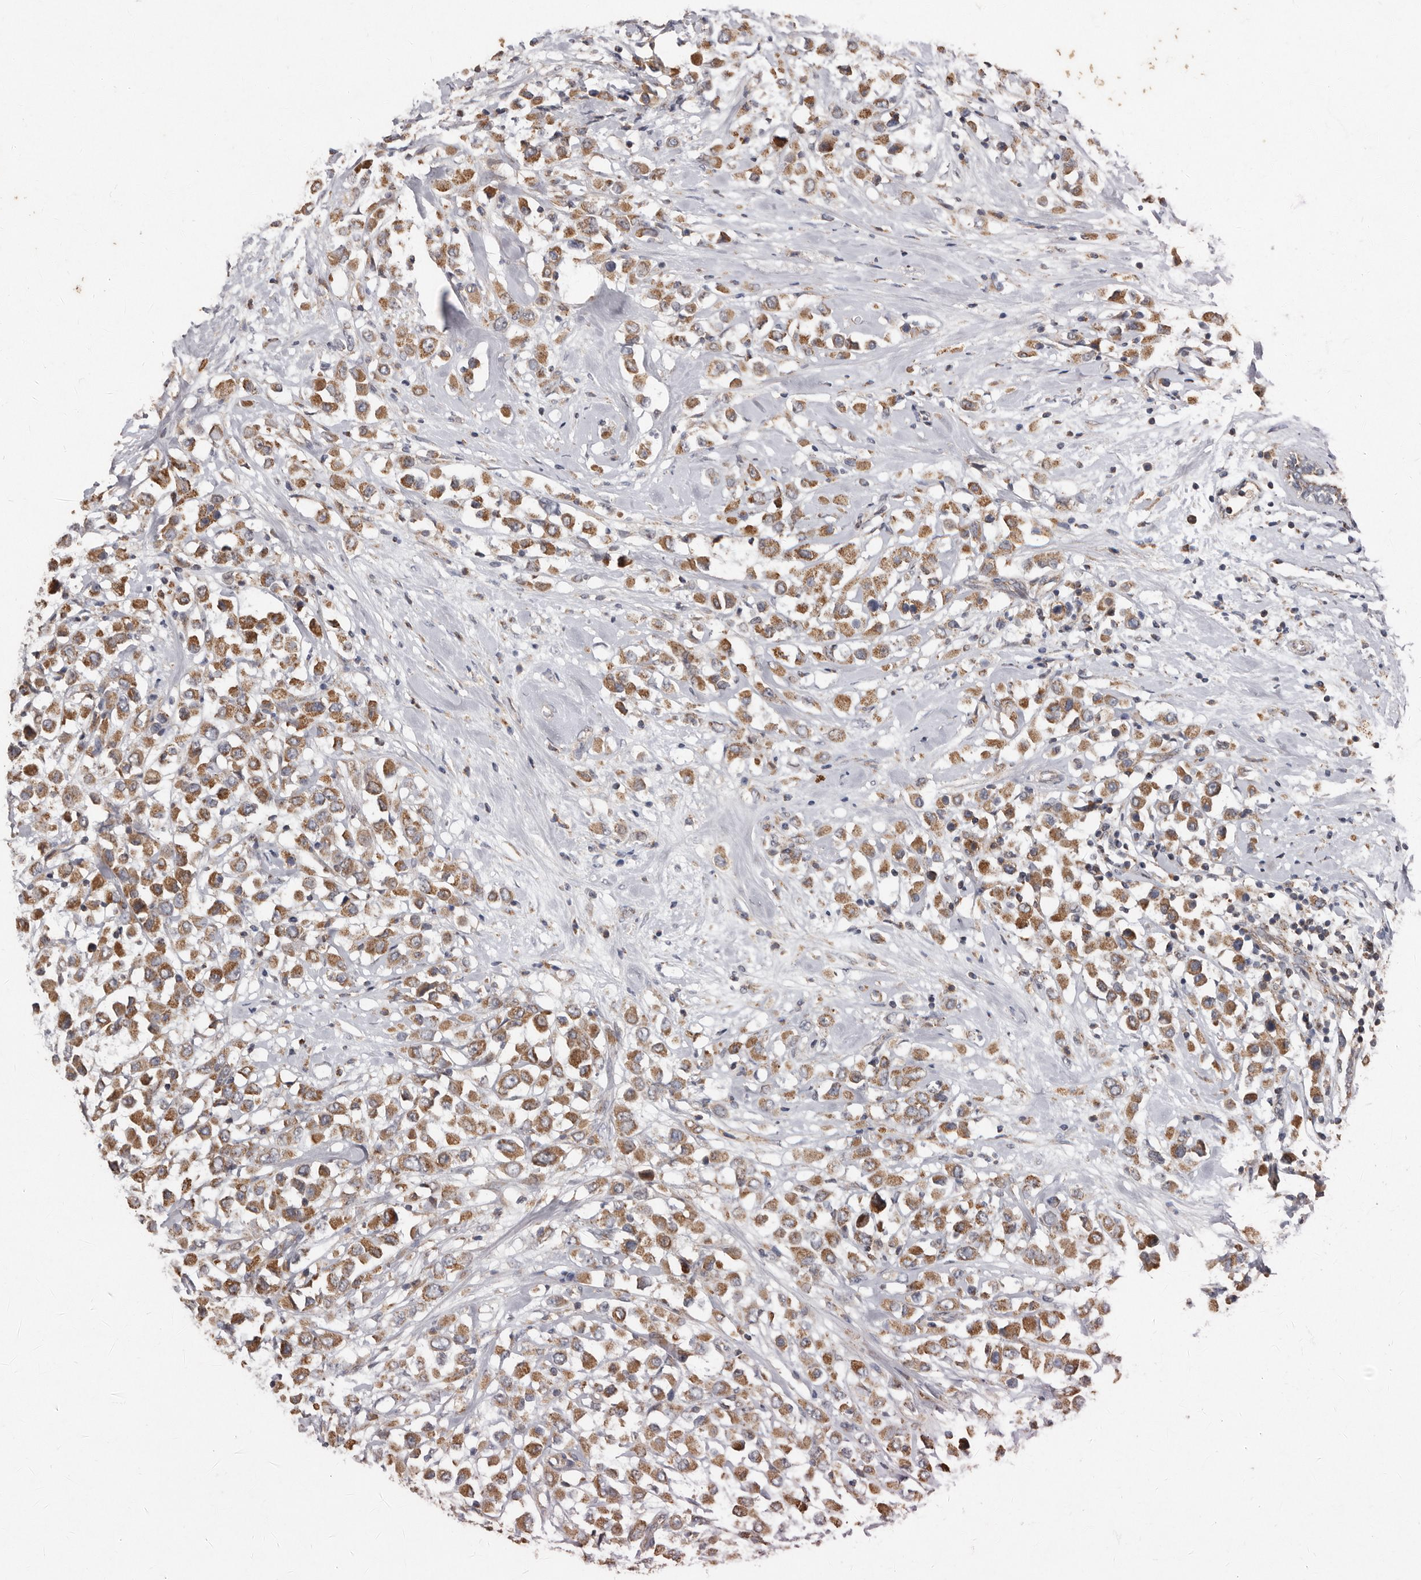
{"staining": {"intensity": "moderate", "quantity": ">75%", "location": "cytoplasmic/membranous"}, "tissue": "breast cancer", "cell_type": "Tumor cells", "image_type": "cancer", "snomed": [{"axis": "morphology", "description": "Duct carcinoma"}, {"axis": "topography", "description": "Breast"}], "caption": "Brown immunohistochemical staining in breast cancer (invasive ductal carcinoma) demonstrates moderate cytoplasmic/membranous expression in about >75% of tumor cells. (DAB IHC, brown staining for protein, blue staining for nuclei).", "gene": "KIF26B", "patient": {"sex": "female", "age": 61}}